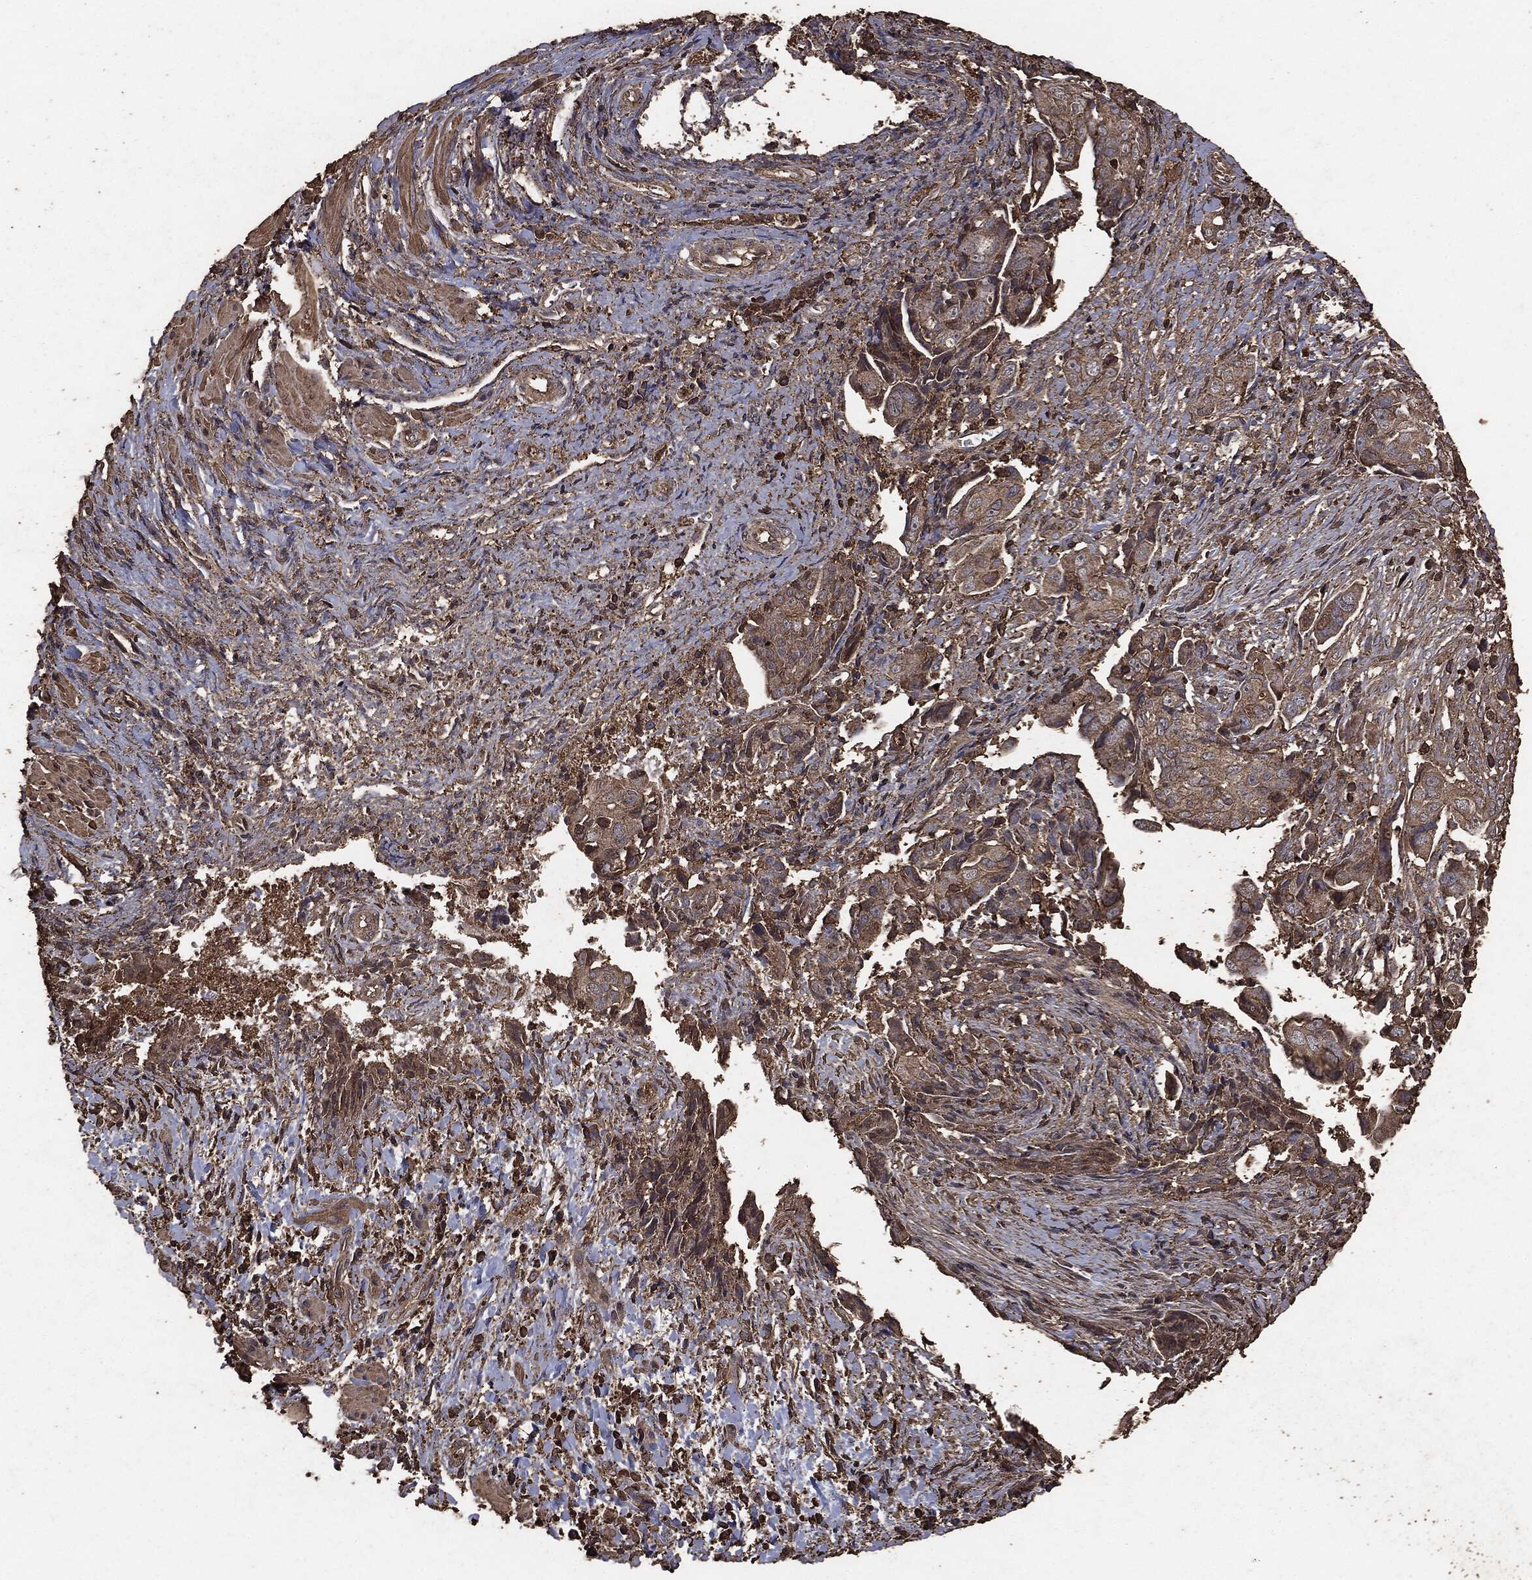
{"staining": {"intensity": "moderate", "quantity": ">75%", "location": "cytoplasmic/membranous"}, "tissue": "ovarian cancer", "cell_type": "Tumor cells", "image_type": "cancer", "snomed": [{"axis": "morphology", "description": "Carcinoma, endometroid"}, {"axis": "topography", "description": "Ovary"}], "caption": "Immunohistochemical staining of human ovarian endometroid carcinoma shows medium levels of moderate cytoplasmic/membranous positivity in approximately >75% of tumor cells.", "gene": "MTOR", "patient": {"sex": "female", "age": 70}}